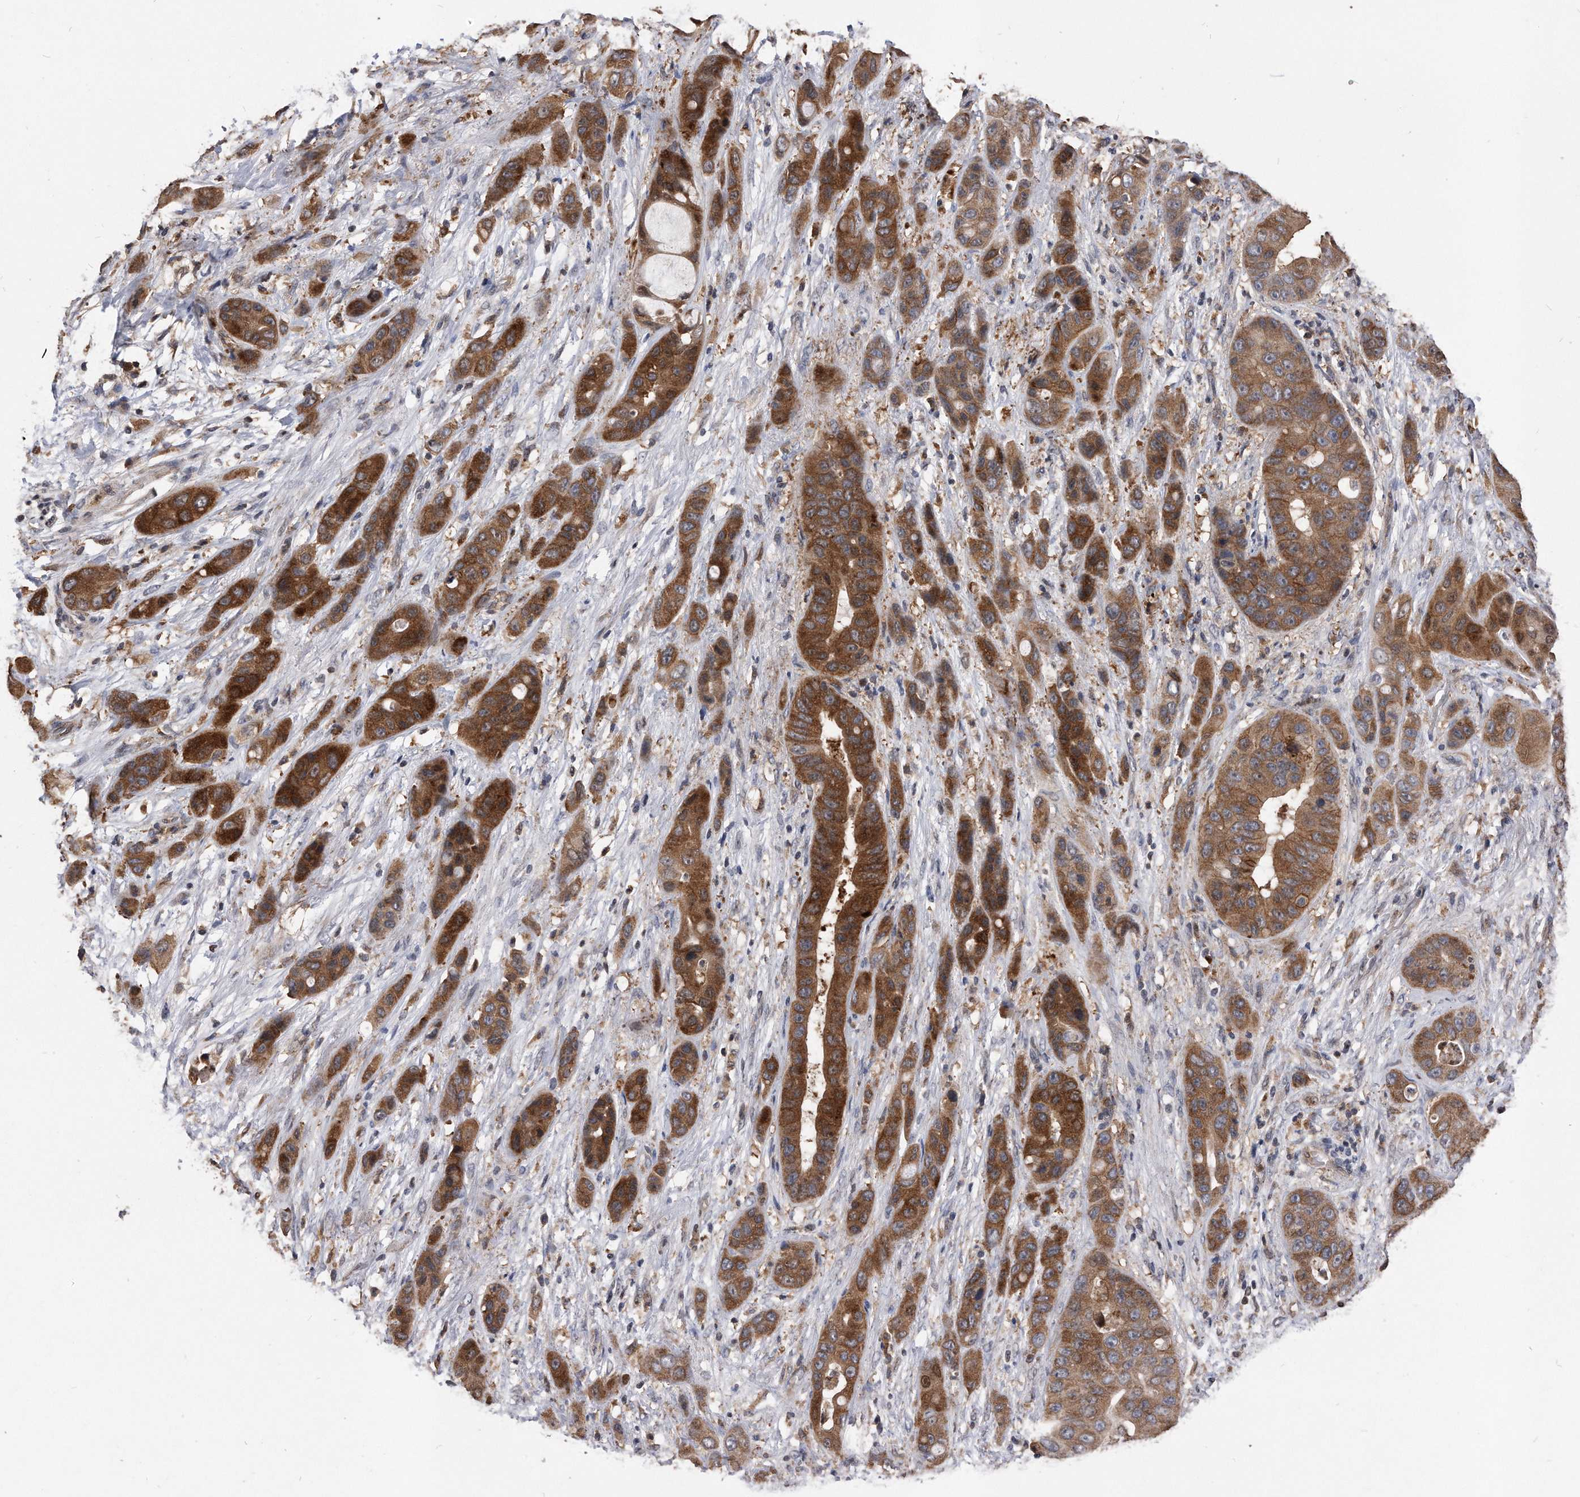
{"staining": {"intensity": "strong", "quantity": ">75%", "location": "cytoplasmic/membranous"}, "tissue": "liver cancer", "cell_type": "Tumor cells", "image_type": "cancer", "snomed": [{"axis": "morphology", "description": "Cholangiocarcinoma"}, {"axis": "topography", "description": "Liver"}], "caption": "Immunohistochemistry (IHC) photomicrograph of liver cancer stained for a protein (brown), which demonstrates high levels of strong cytoplasmic/membranous expression in approximately >75% of tumor cells.", "gene": "IL20RA", "patient": {"sex": "female", "age": 52}}